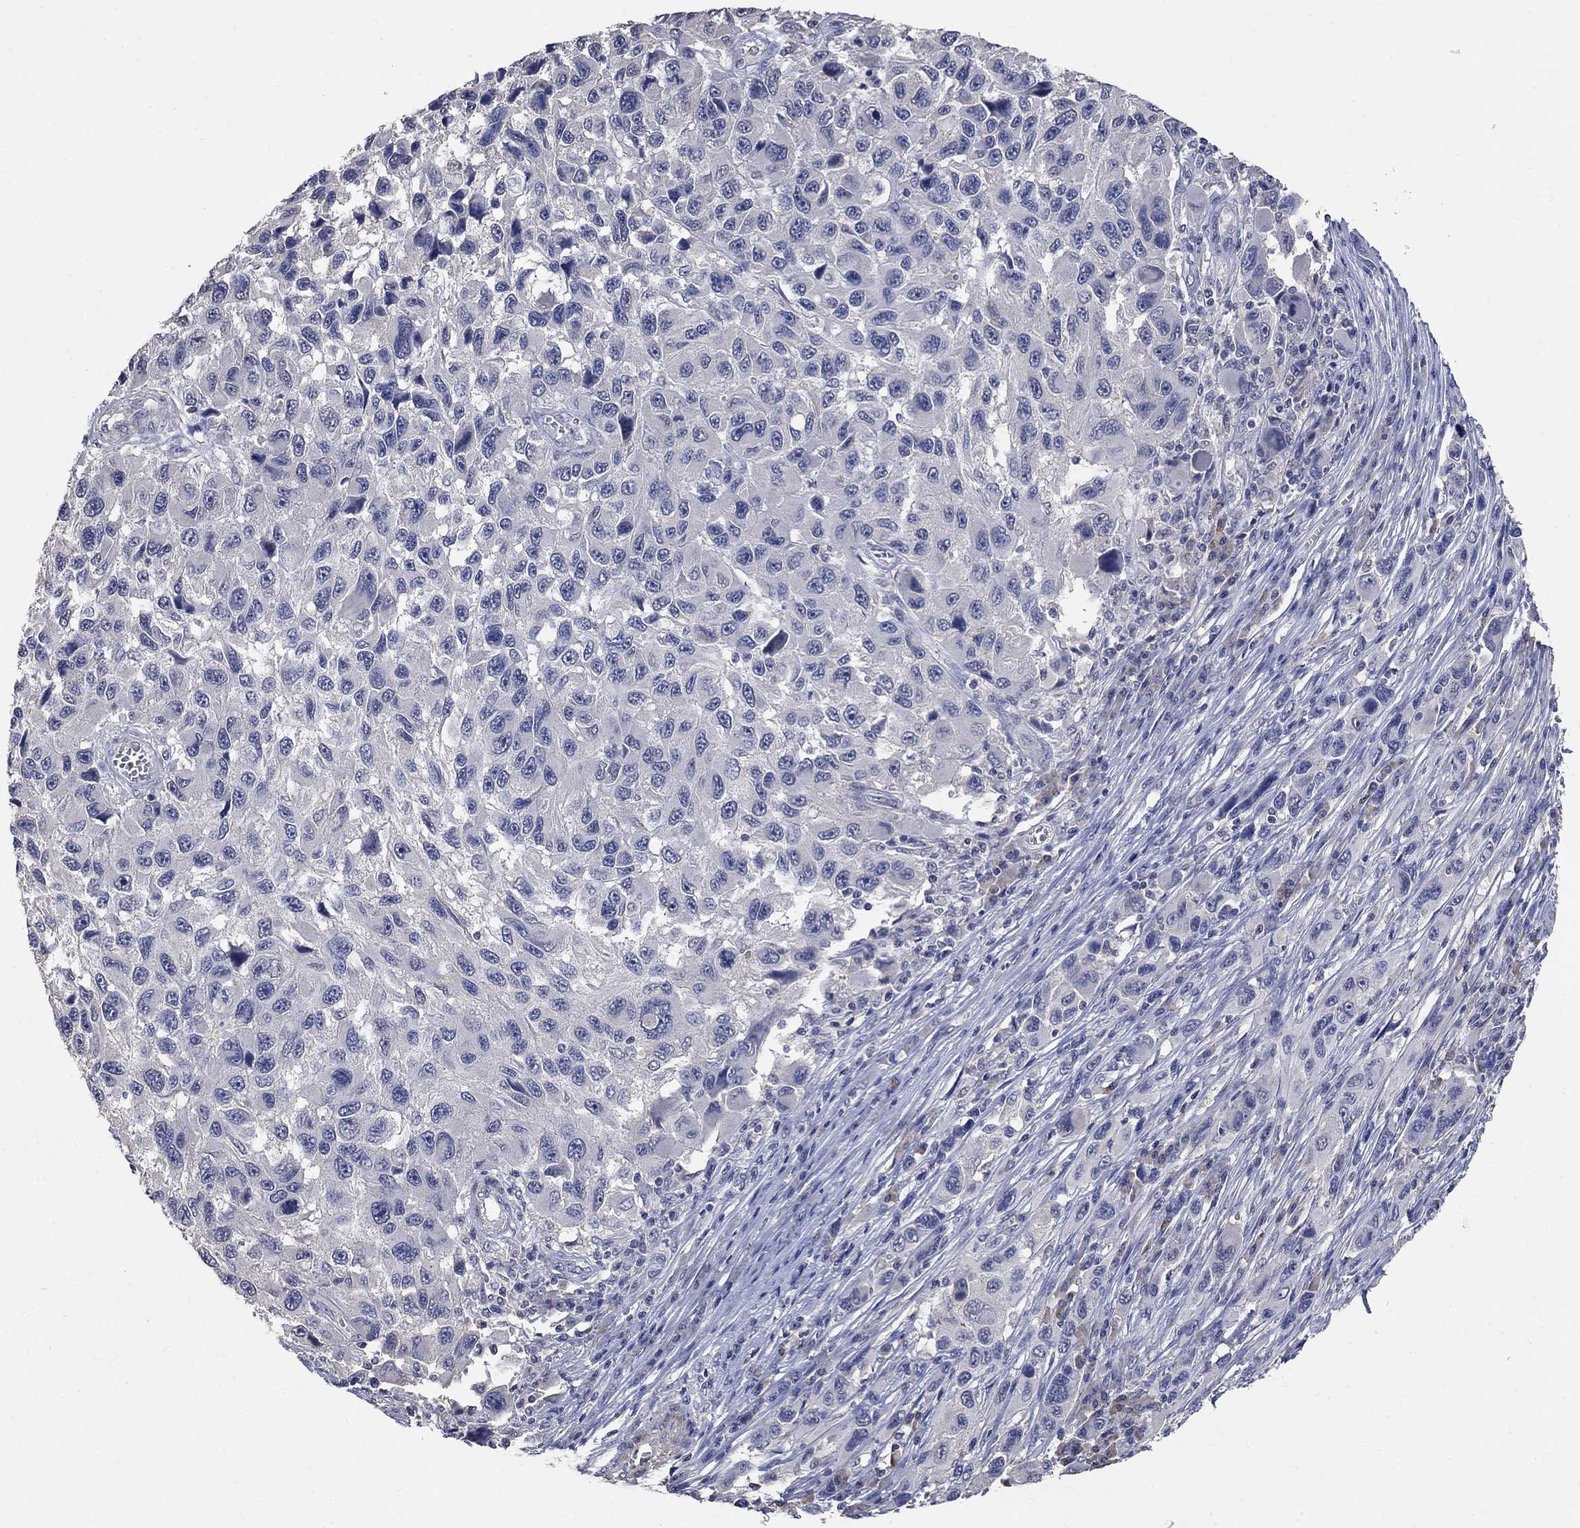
{"staining": {"intensity": "negative", "quantity": "none", "location": "none"}, "tissue": "melanoma", "cell_type": "Tumor cells", "image_type": "cancer", "snomed": [{"axis": "morphology", "description": "Malignant melanoma, NOS"}, {"axis": "topography", "description": "Skin"}], "caption": "IHC of melanoma displays no positivity in tumor cells.", "gene": "ZBTB18", "patient": {"sex": "male", "age": 53}}